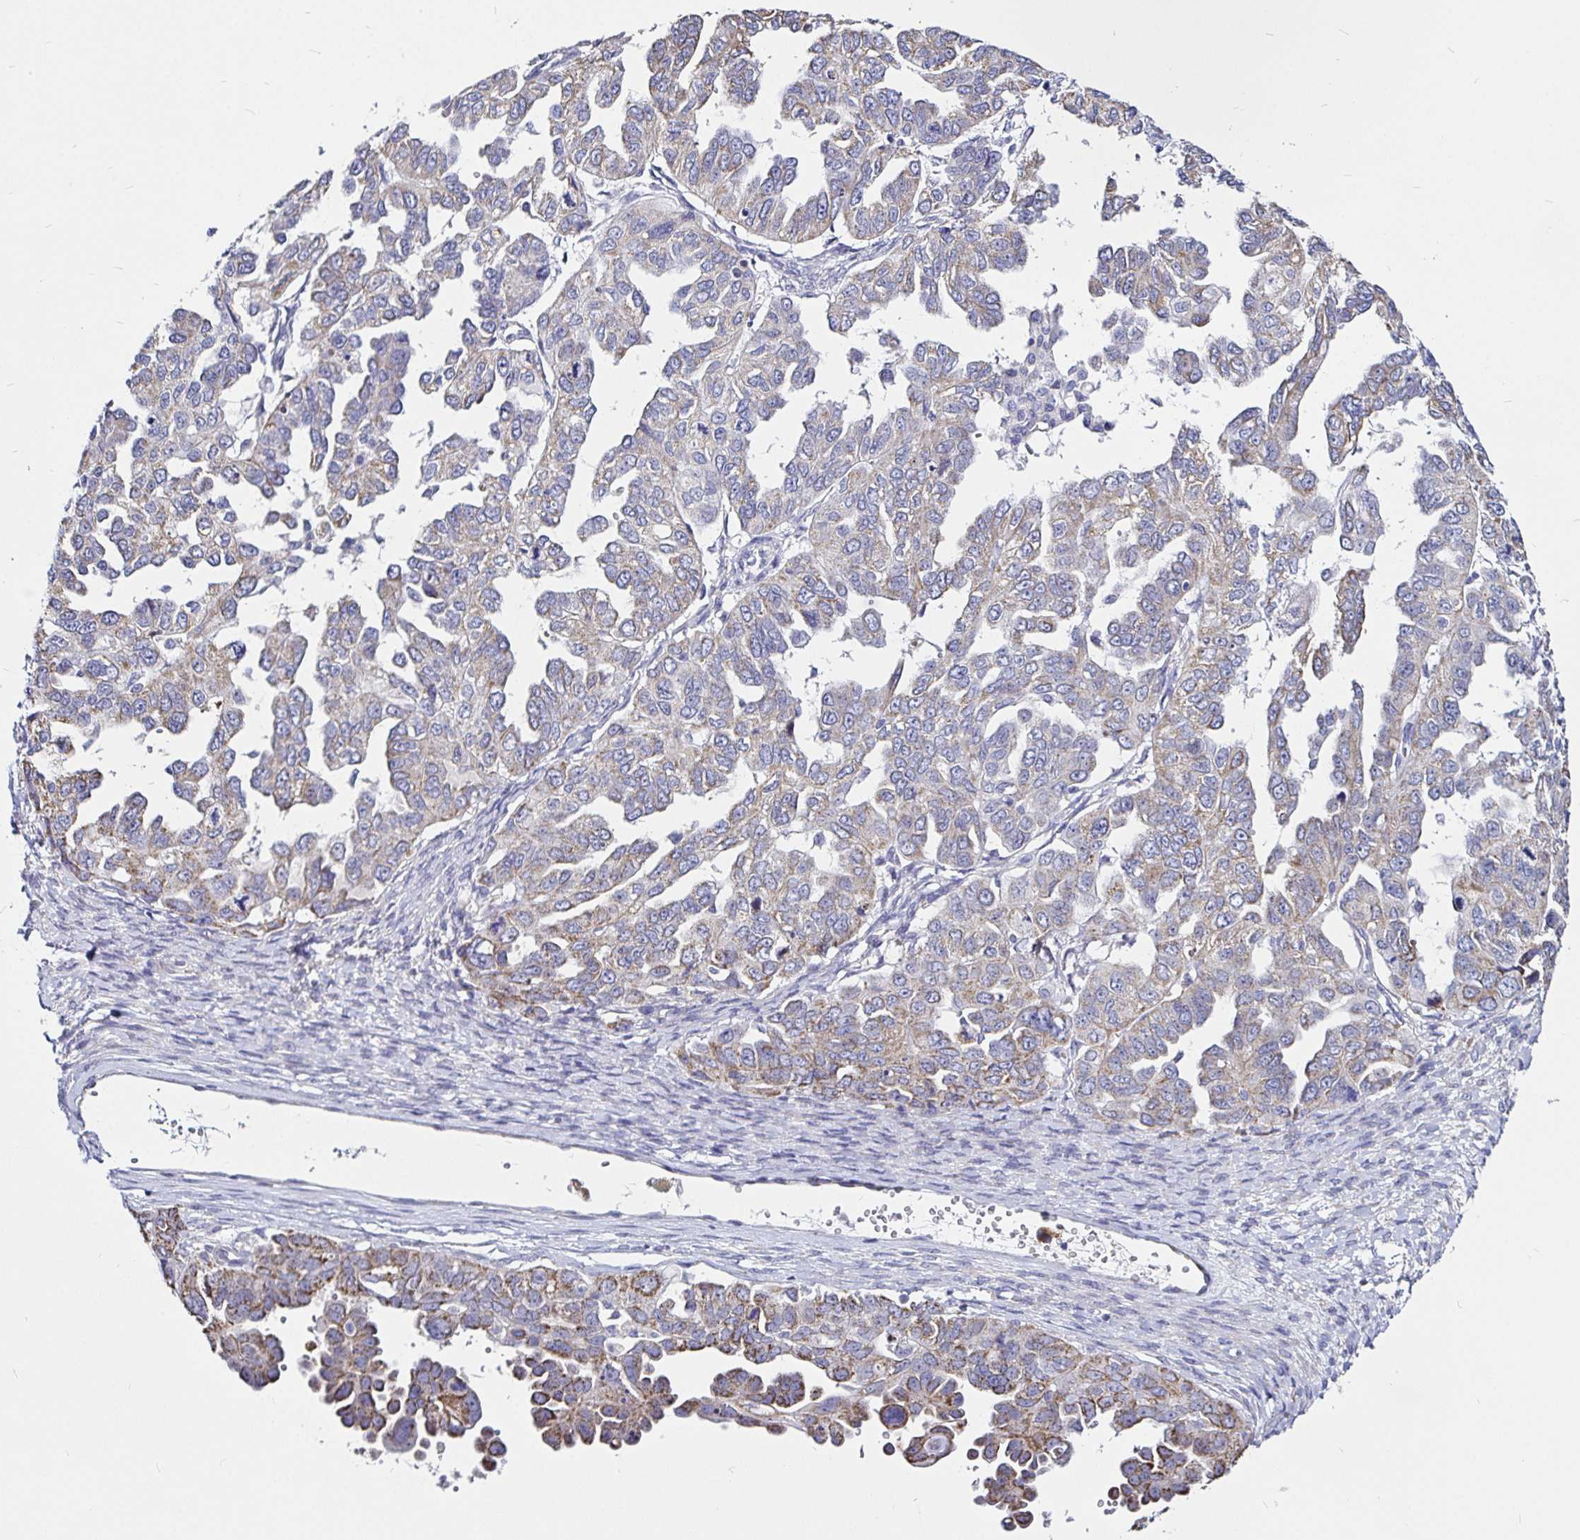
{"staining": {"intensity": "weak", "quantity": "<25%", "location": "cytoplasmic/membranous"}, "tissue": "ovarian cancer", "cell_type": "Tumor cells", "image_type": "cancer", "snomed": [{"axis": "morphology", "description": "Cystadenocarcinoma, serous, NOS"}, {"axis": "topography", "description": "Ovary"}], "caption": "Tumor cells are negative for protein expression in human ovarian cancer (serous cystadenocarcinoma).", "gene": "PGAM2", "patient": {"sex": "female", "age": 53}}